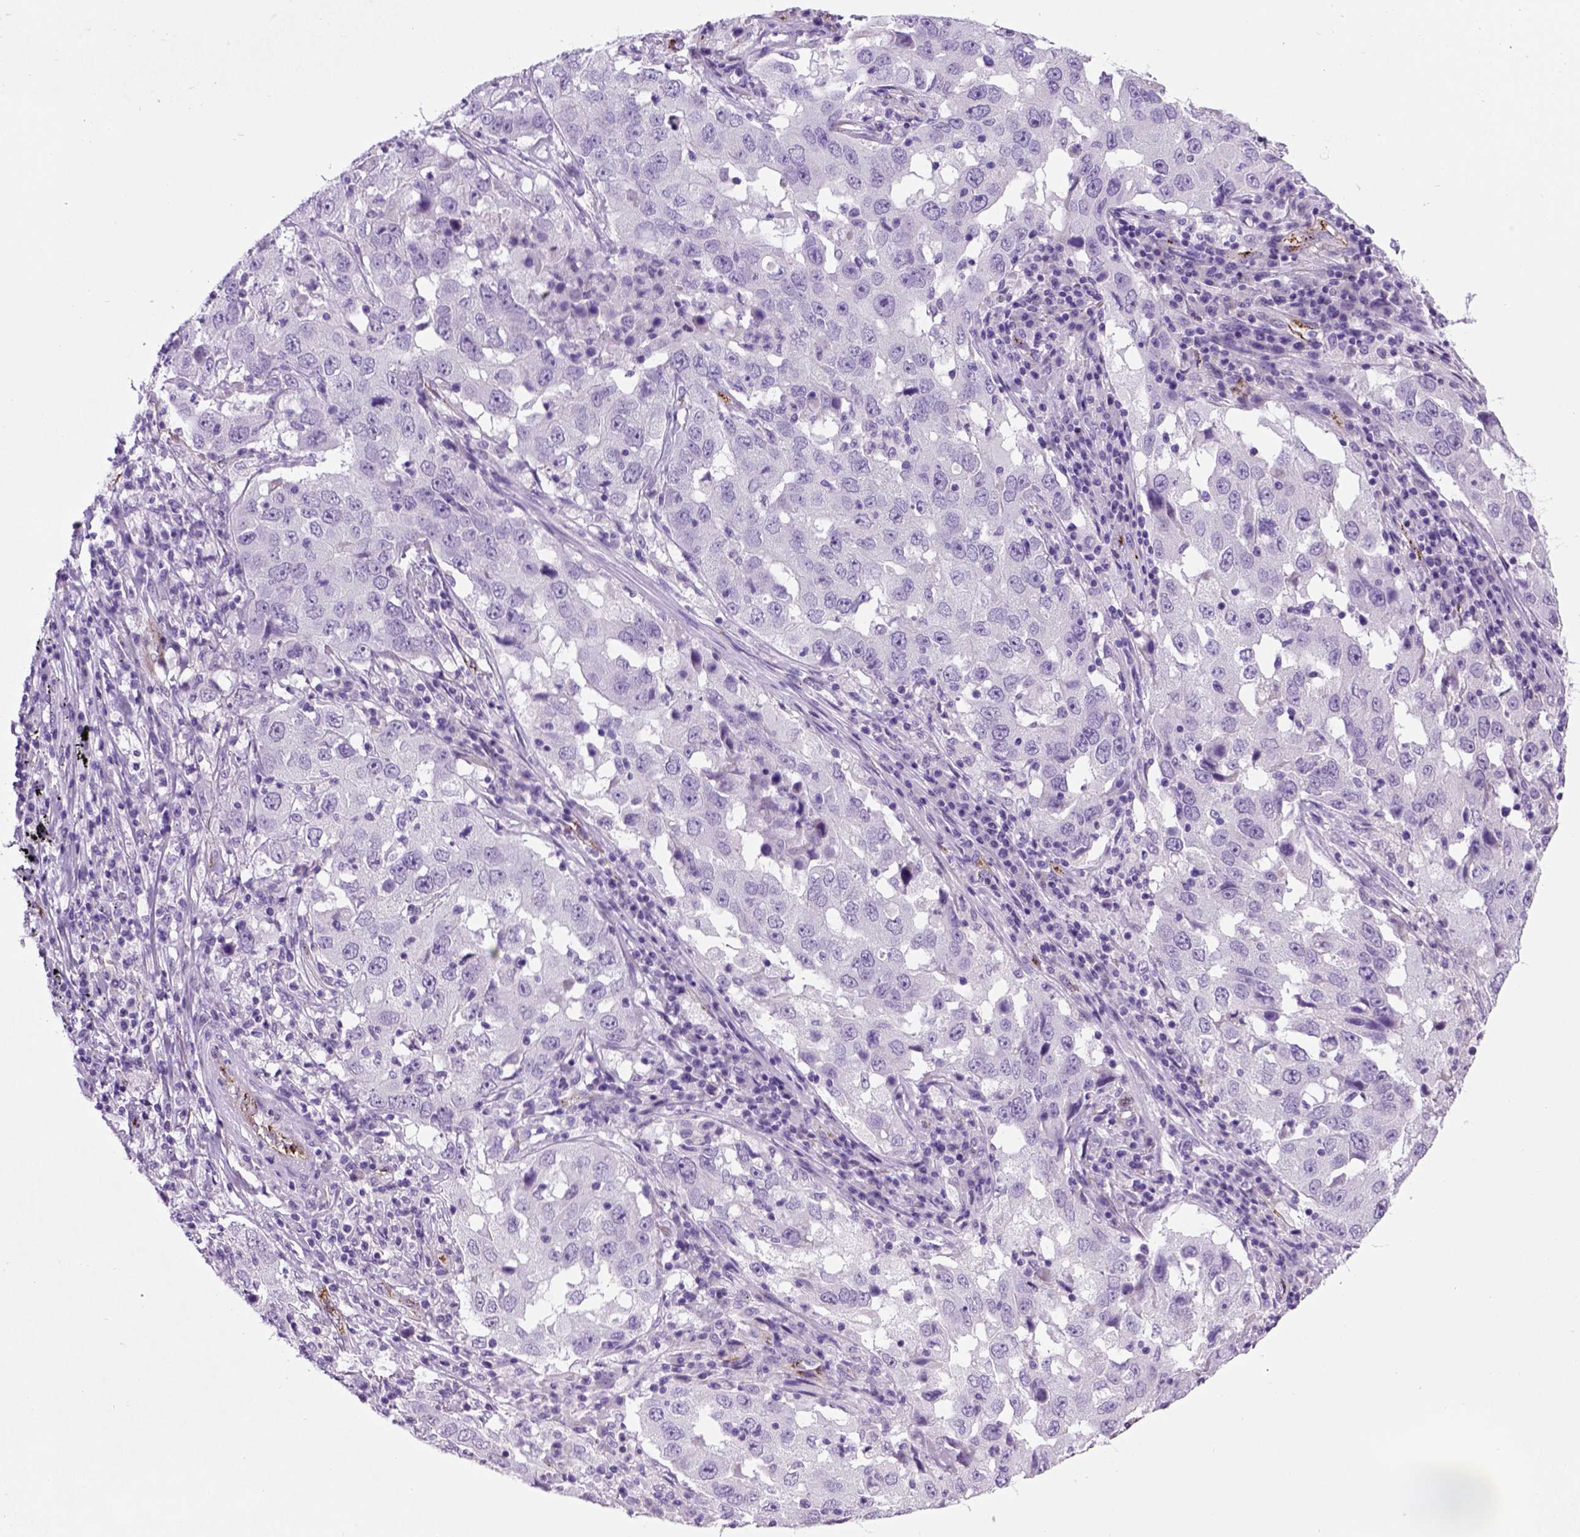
{"staining": {"intensity": "negative", "quantity": "none", "location": "none"}, "tissue": "lung cancer", "cell_type": "Tumor cells", "image_type": "cancer", "snomed": [{"axis": "morphology", "description": "Adenocarcinoma, NOS"}, {"axis": "topography", "description": "Lung"}], "caption": "This image is of lung cancer stained with immunohistochemistry (IHC) to label a protein in brown with the nuclei are counter-stained blue. There is no positivity in tumor cells.", "gene": "VWF", "patient": {"sex": "male", "age": 73}}